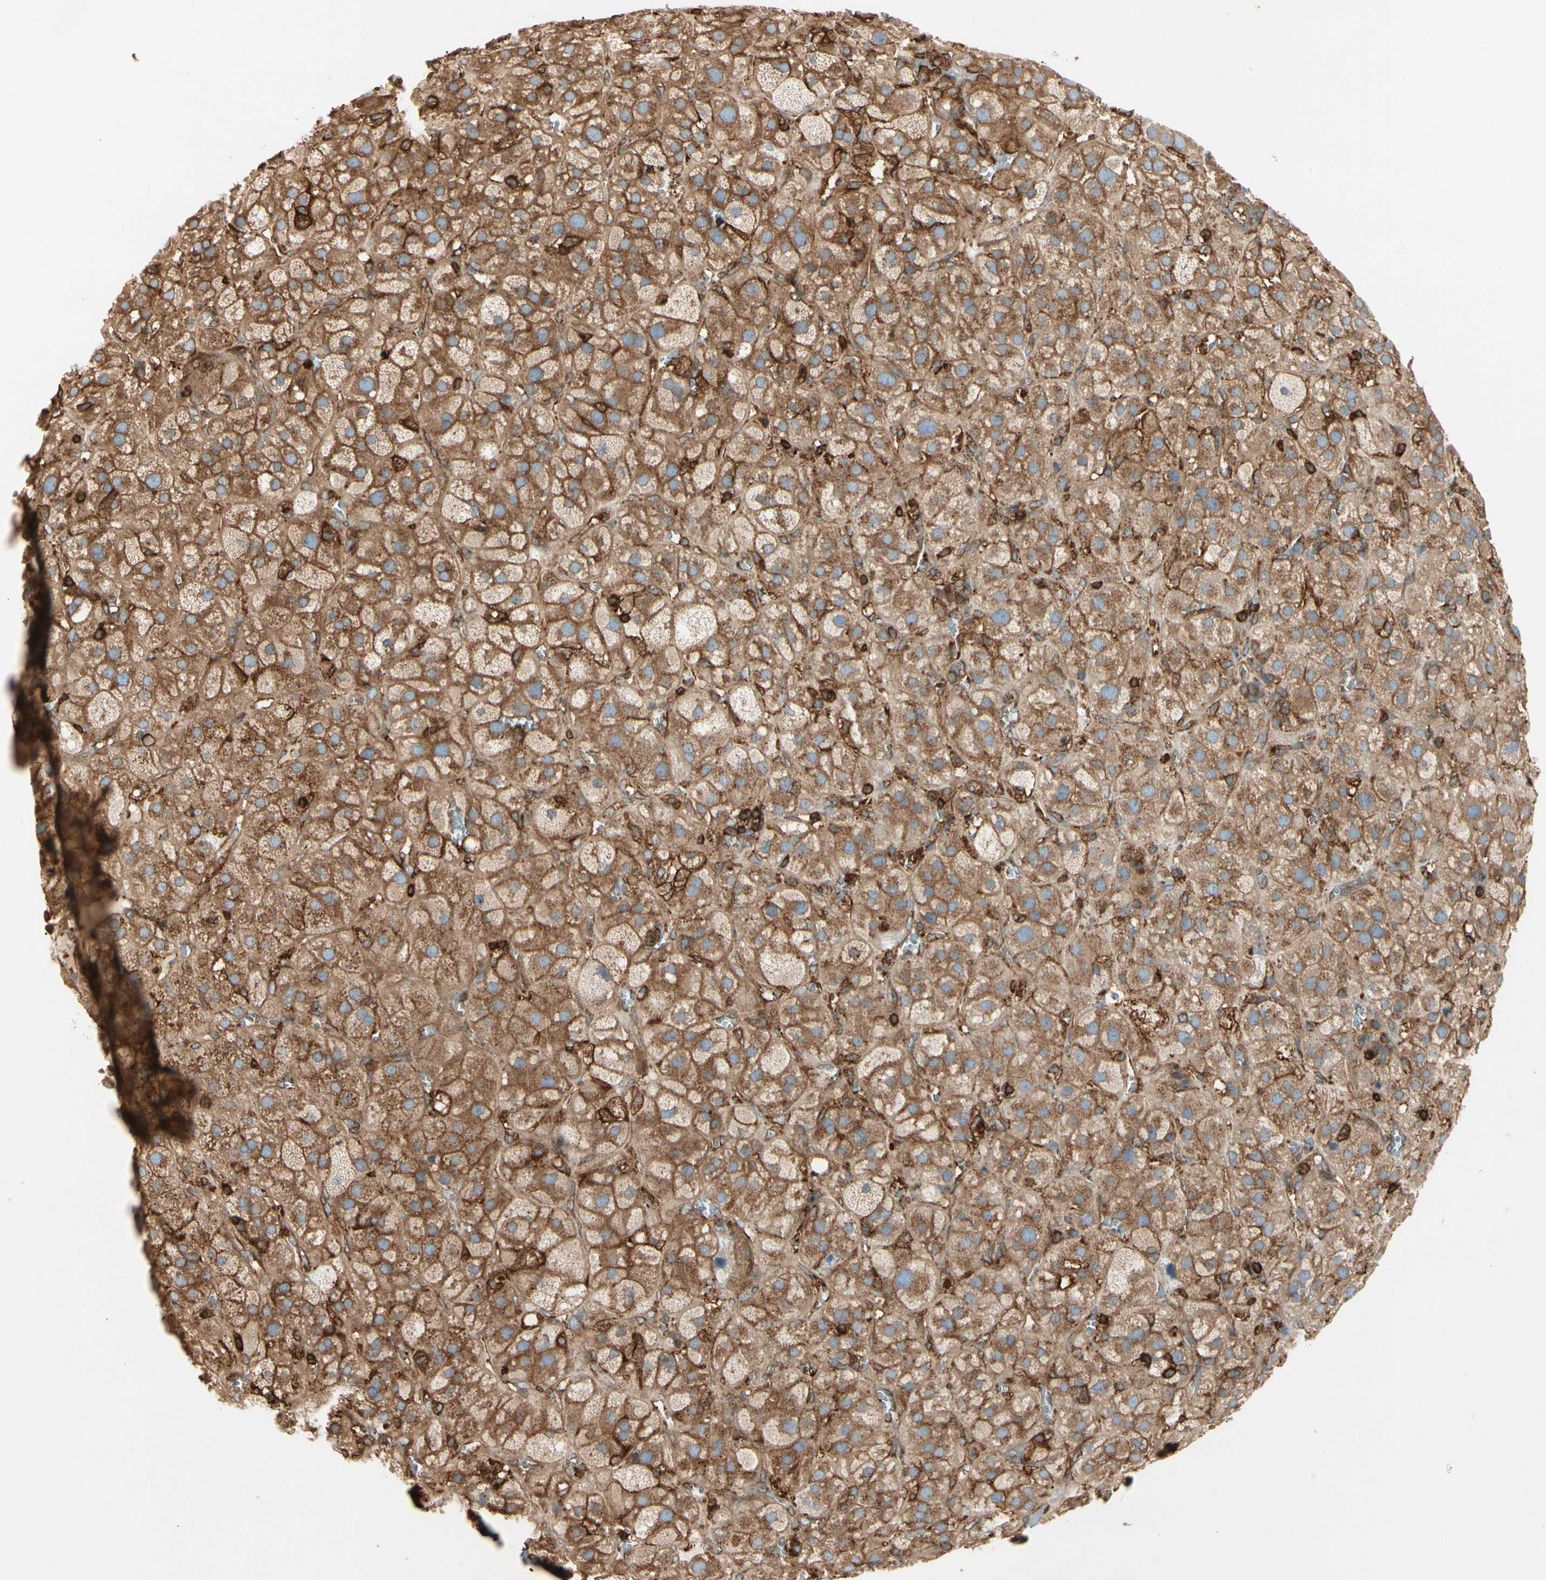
{"staining": {"intensity": "moderate", "quantity": ">75%", "location": "cytoplasmic/membranous"}, "tissue": "adrenal gland", "cell_type": "Glandular cells", "image_type": "normal", "snomed": [{"axis": "morphology", "description": "Normal tissue, NOS"}, {"axis": "topography", "description": "Adrenal gland"}], "caption": "The histopathology image displays immunohistochemical staining of normal adrenal gland. There is moderate cytoplasmic/membranous staining is appreciated in approximately >75% of glandular cells.", "gene": "ARPC2", "patient": {"sex": "female", "age": 47}}